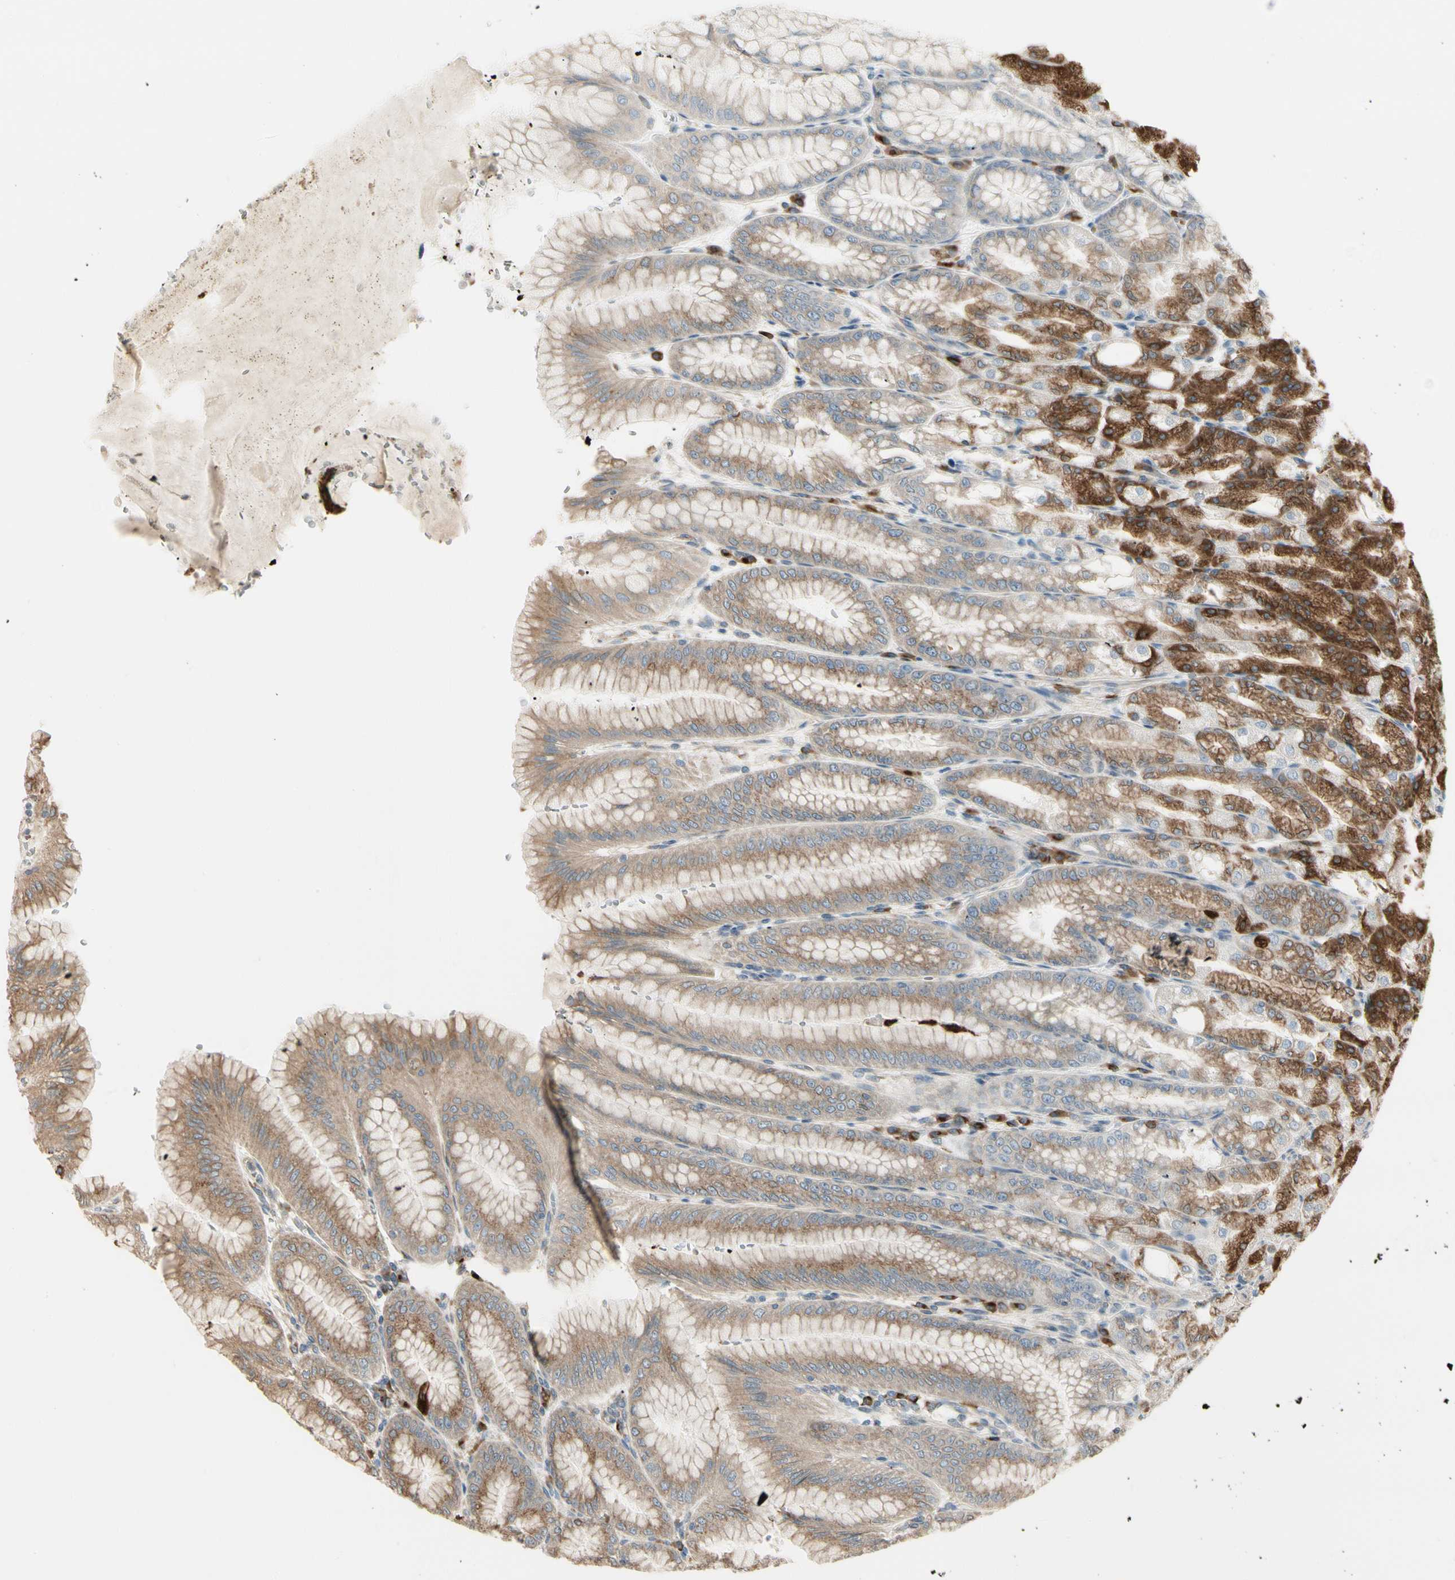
{"staining": {"intensity": "strong", "quantity": "25%-75%", "location": "cytoplasmic/membranous"}, "tissue": "stomach", "cell_type": "Glandular cells", "image_type": "normal", "snomed": [{"axis": "morphology", "description": "Normal tissue, NOS"}, {"axis": "topography", "description": "Stomach, lower"}], "caption": "Immunohistochemical staining of unremarkable stomach shows high levels of strong cytoplasmic/membranous staining in about 25%-75% of glandular cells.", "gene": "NUCB2", "patient": {"sex": "male", "age": 71}}